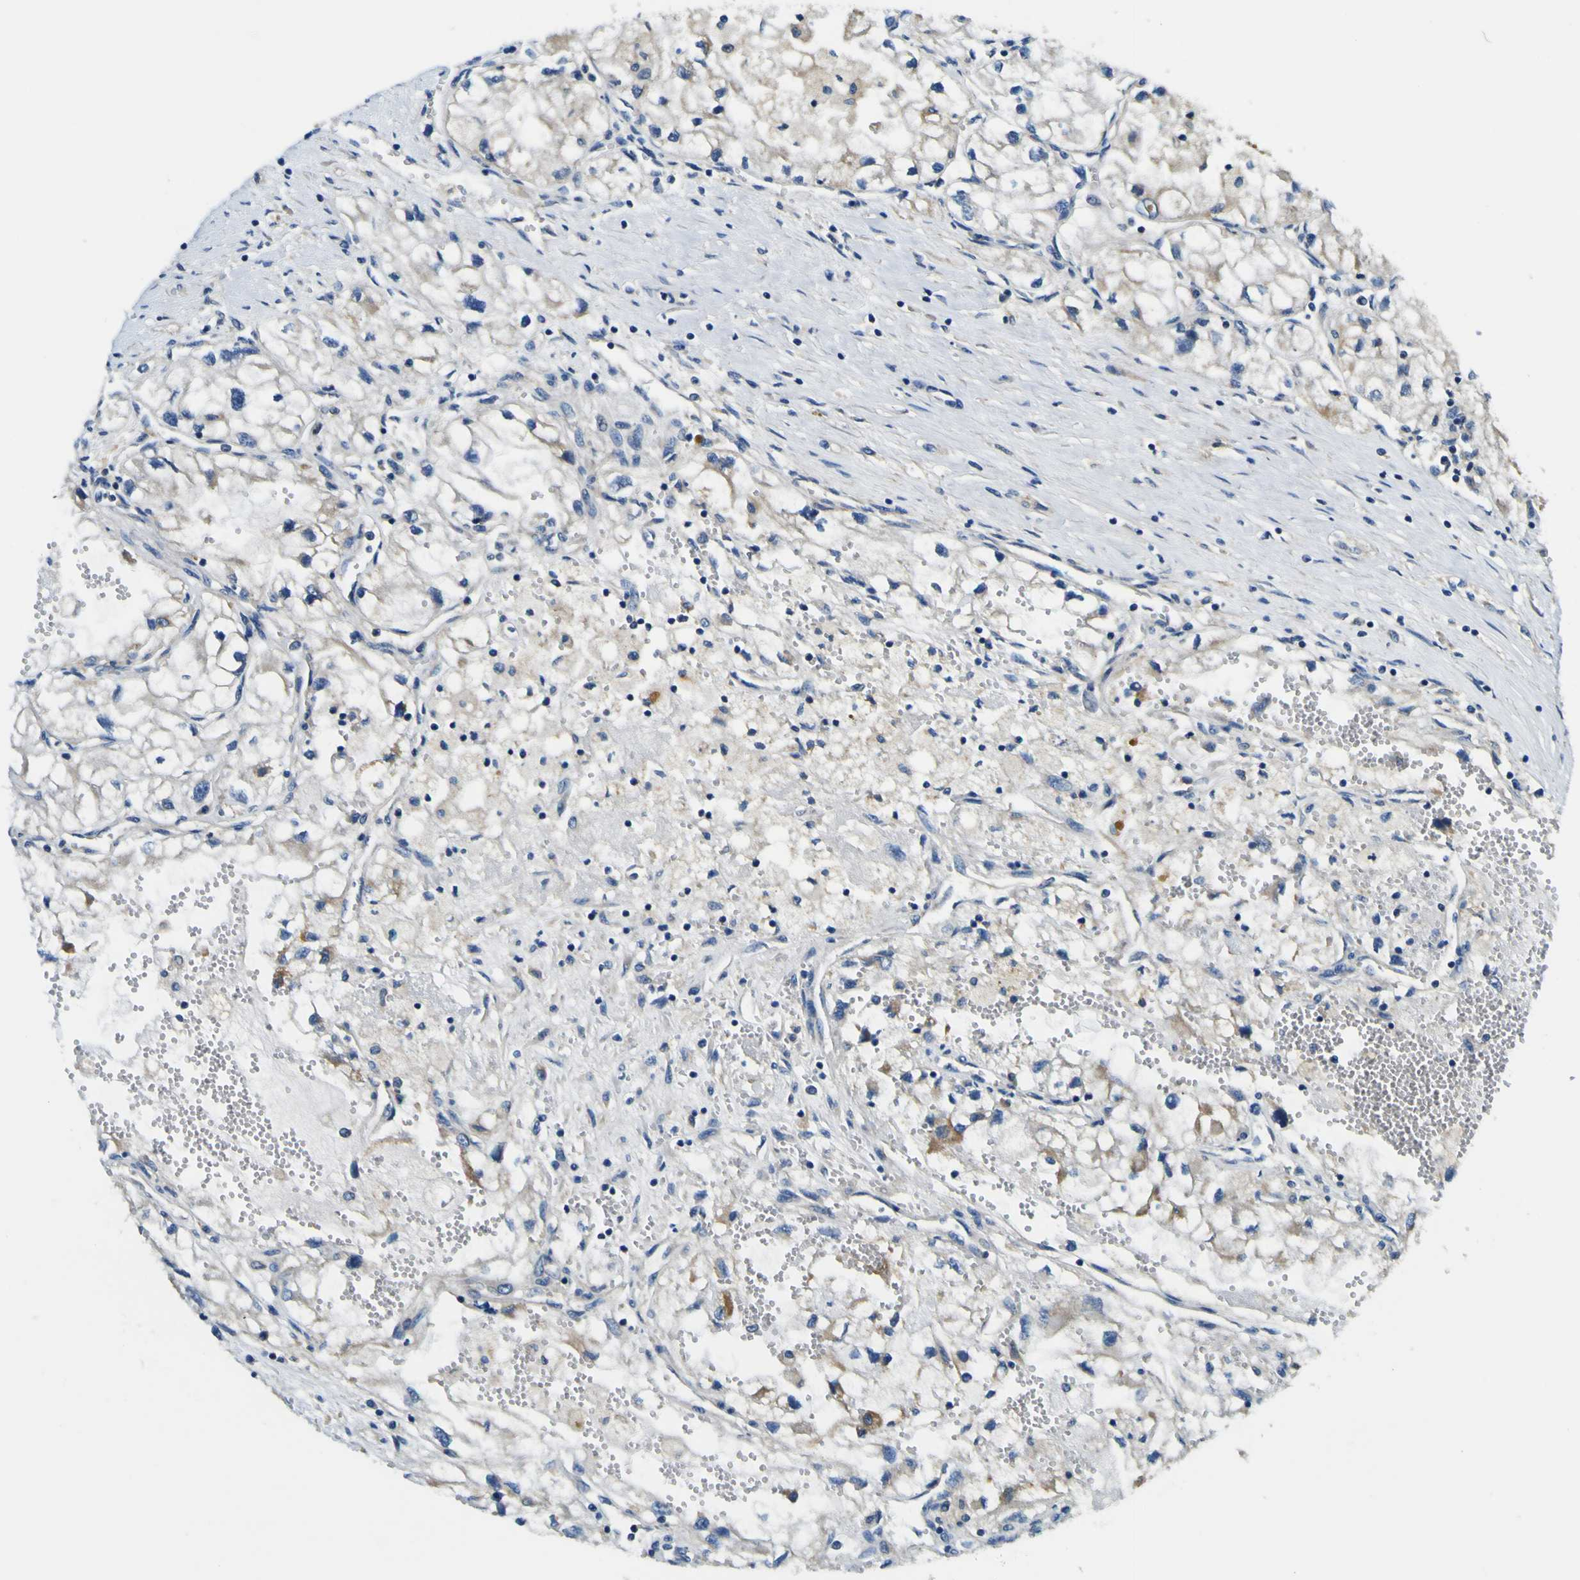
{"staining": {"intensity": "moderate", "quantity": "<25%", "location": "cytoplasmic/membranous"}, "tissue": "renal cancer", "cell_type": "Tumor cells", "image_type": "cancer", "snomed": [{"axis": "morphology", "description": "Adenocarcinoma, NOS"}, {"axis": "topography", "description": "Kidney"}], "caption": "Protein expression analysis of human renal cancer (adenocarcinoma) reveals moderate cytoplasmic/membranous positivity in about <25% of tumor cells.", "gene": "CLSTN1", "patient": {"sex": "female", "age": 70}}